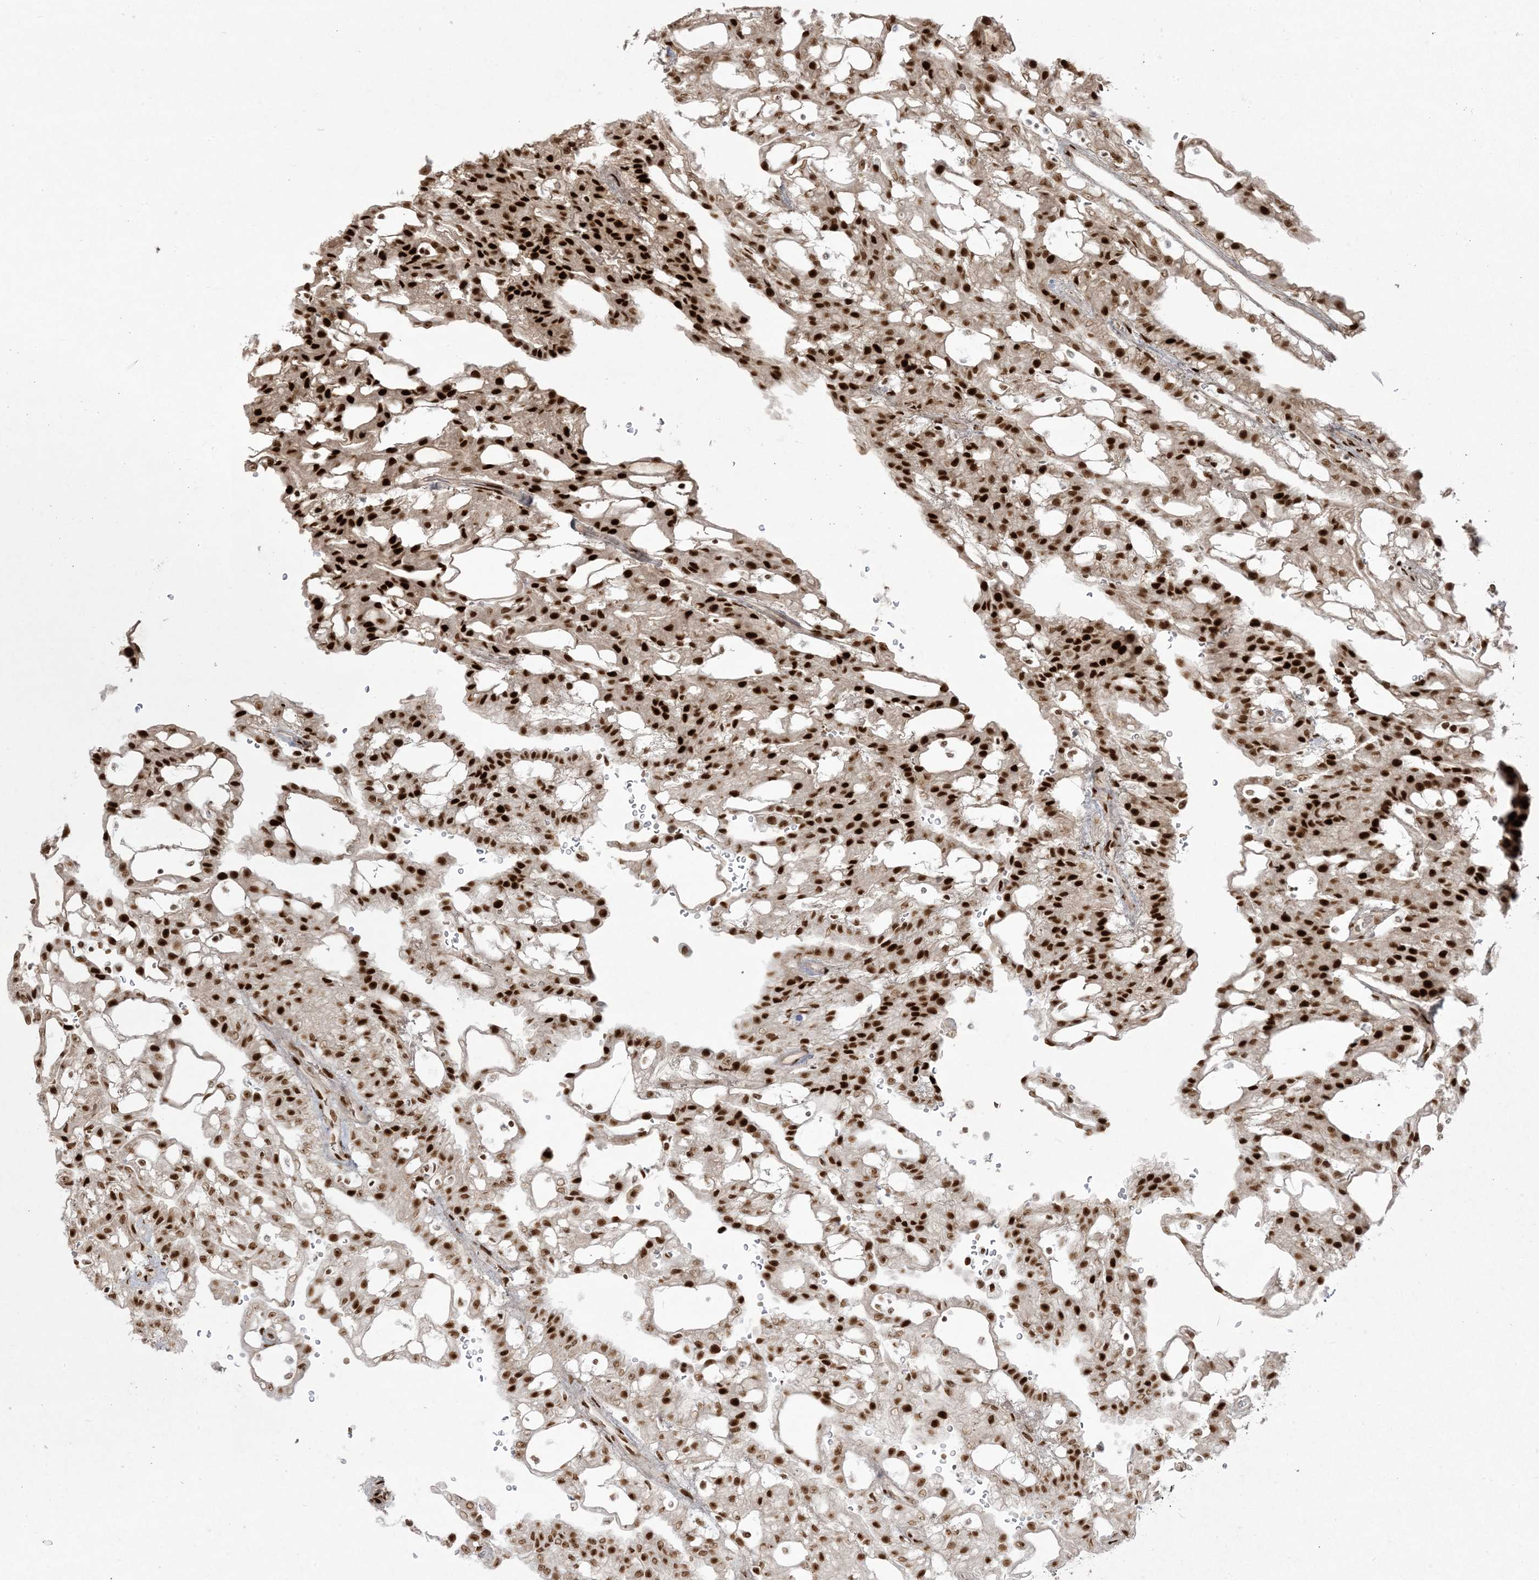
{"staining": {"intensity": "strong", "quantity": ">75%", "location": "nuclear"}, "tissue": "renal cancer", "cell_type": "Tumor cells", "image_type": "cancer", "snomed": [{"axis": "morphology", "description": "Adenocarcinoma, NOS"}, {"axis": "topography", "description": "Kidney"}], "caption": "An immunohistochemistry (IHC) micrograph of tumor tissue is shown. Protein staining in brown labels strong nuclear positivity in renal adenocarcinoma within tumor cells.", "gene": "RBM10", "patient": {"sex": "male", "age": 63}}